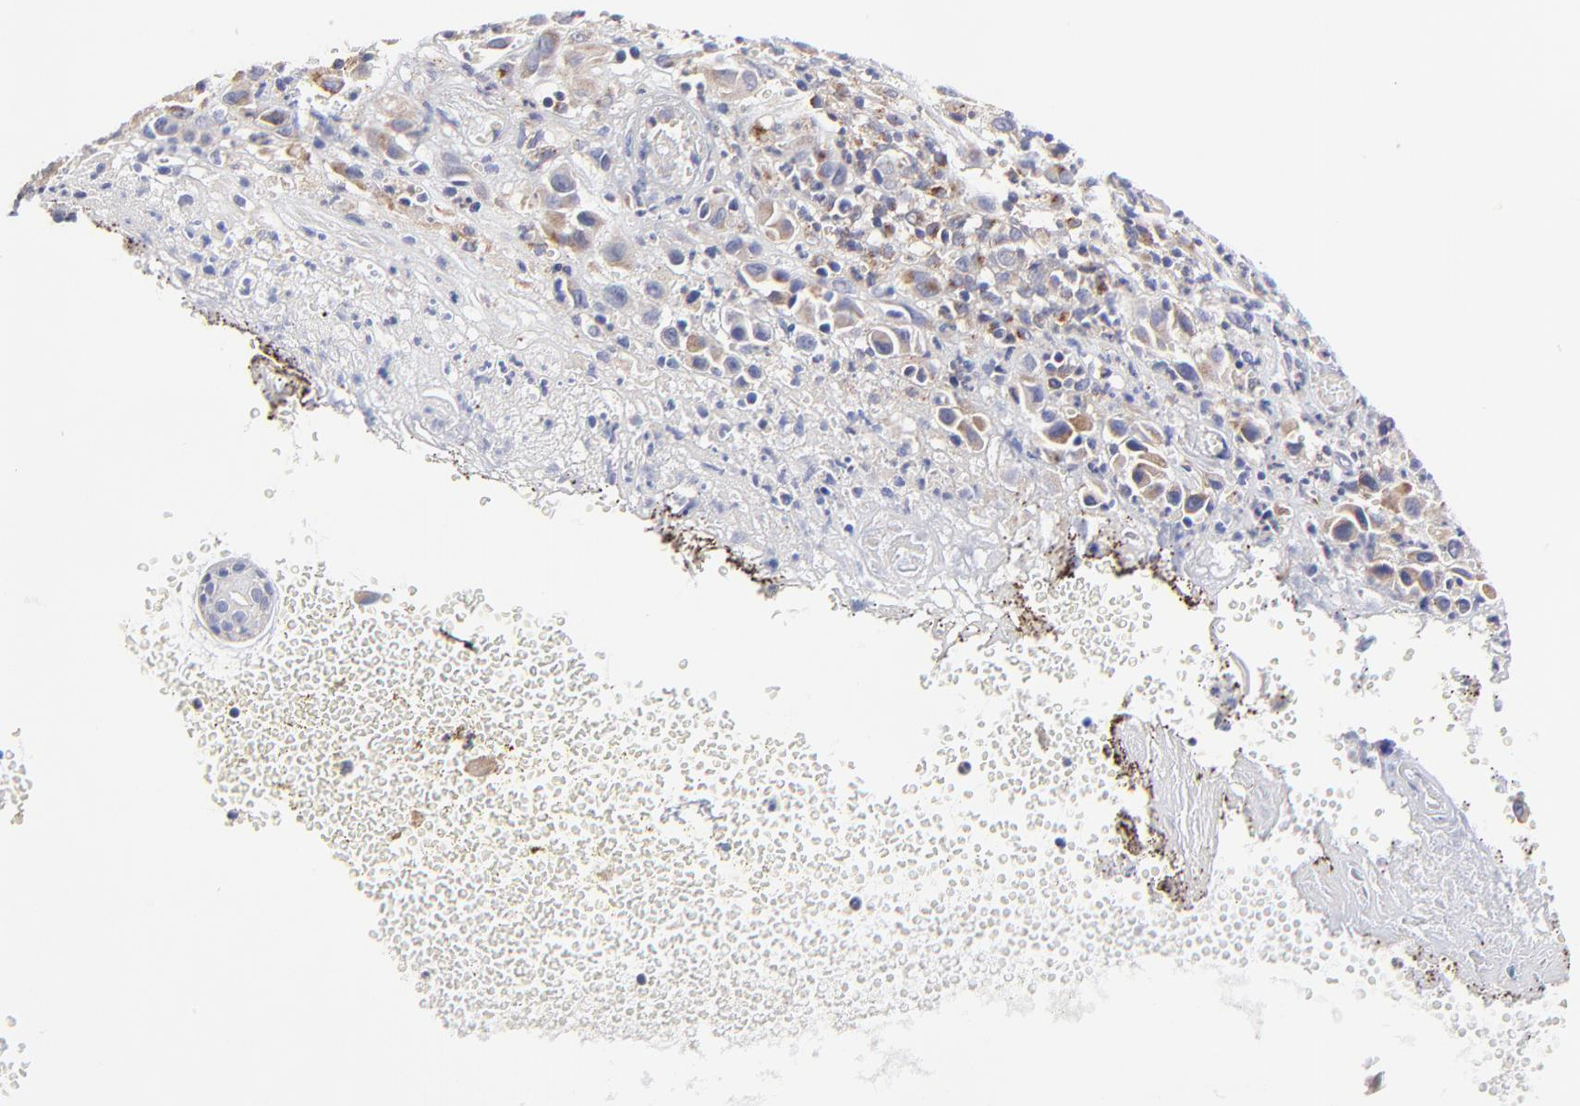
{"staining": {"intensity": "weak", "quantity": ">75%", "location": "cytoplasmic/membranous"}, "tissue": "melanoma", "cell_type": "Tumor cells", "image_type": "cancer", "snomed": [{"axis": "morphology", "description": "Malignant melanoma, NOS"}, {"axis": "topography", "description": "Skin"}], "caption": "This photomicrograph exhibits immunohistochemistry (IHC) staining of human malignant melanoma, with low weak cytoplasmic/membranous staining in about >75% of tumor cells.", "gene": "GCSAM", "patient": {"sex": "female", "age": 21}}